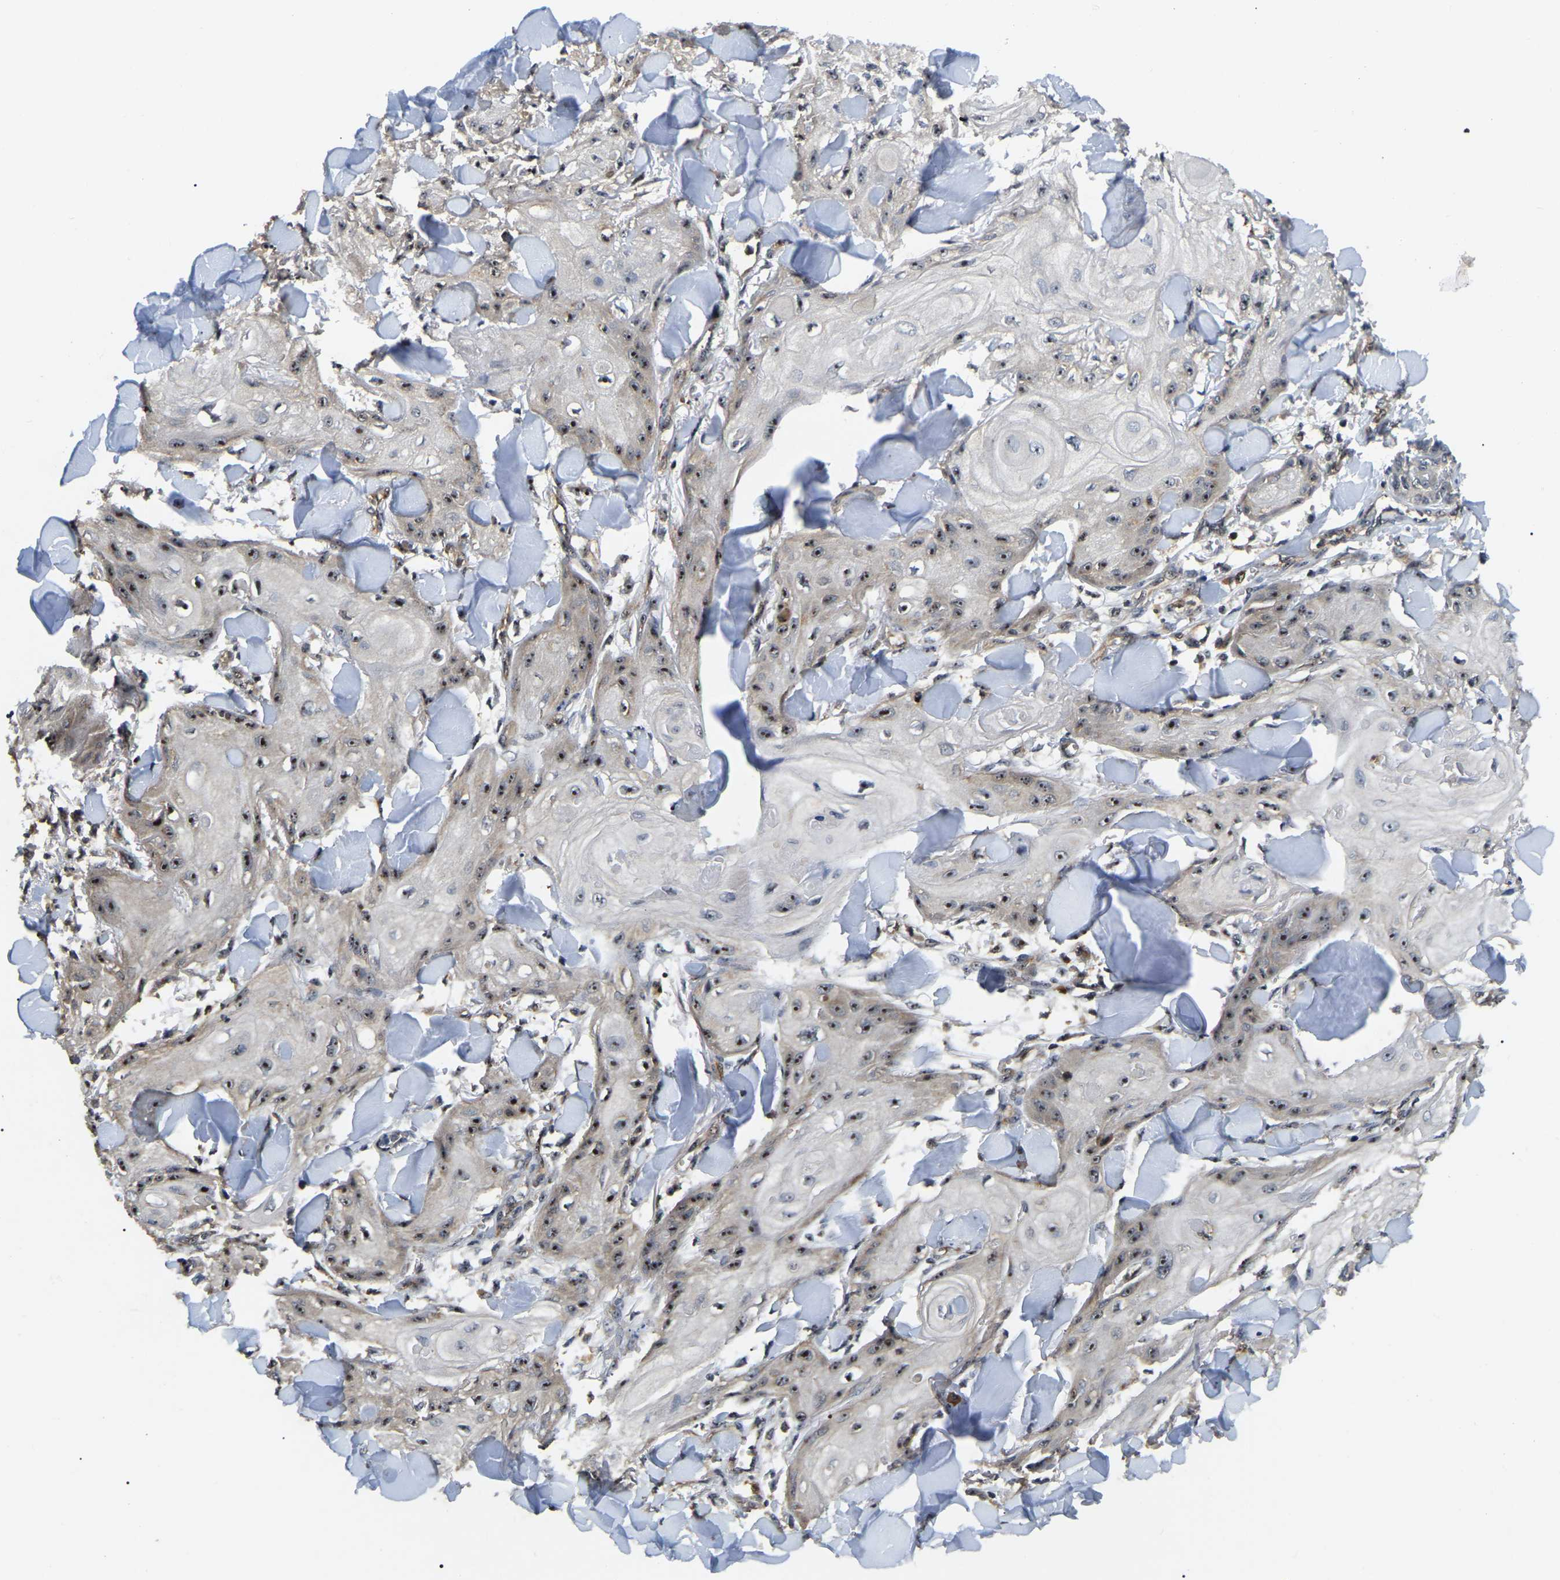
{"staining": {"intensity": "strong", "quantity": "25%-75%", "location": "nuclear"}, "tissue": "skin cancer", "cell_type": "Tumor cells", "image_type": "cancer", "snomed": [{"axis": "morphology", "description": "Squamous cell carcinoma, NOS"}, {"axis": "topography", "description": "Skin"}], "caption": "An immunohistochemistry histopathology image of tumor tissue is shown. Protein staining in brown labels strong nuclear positivity in skin cancer within tumor cells.", "gene": "RBM28", "patient": {"sex": "male", "age": 74}}